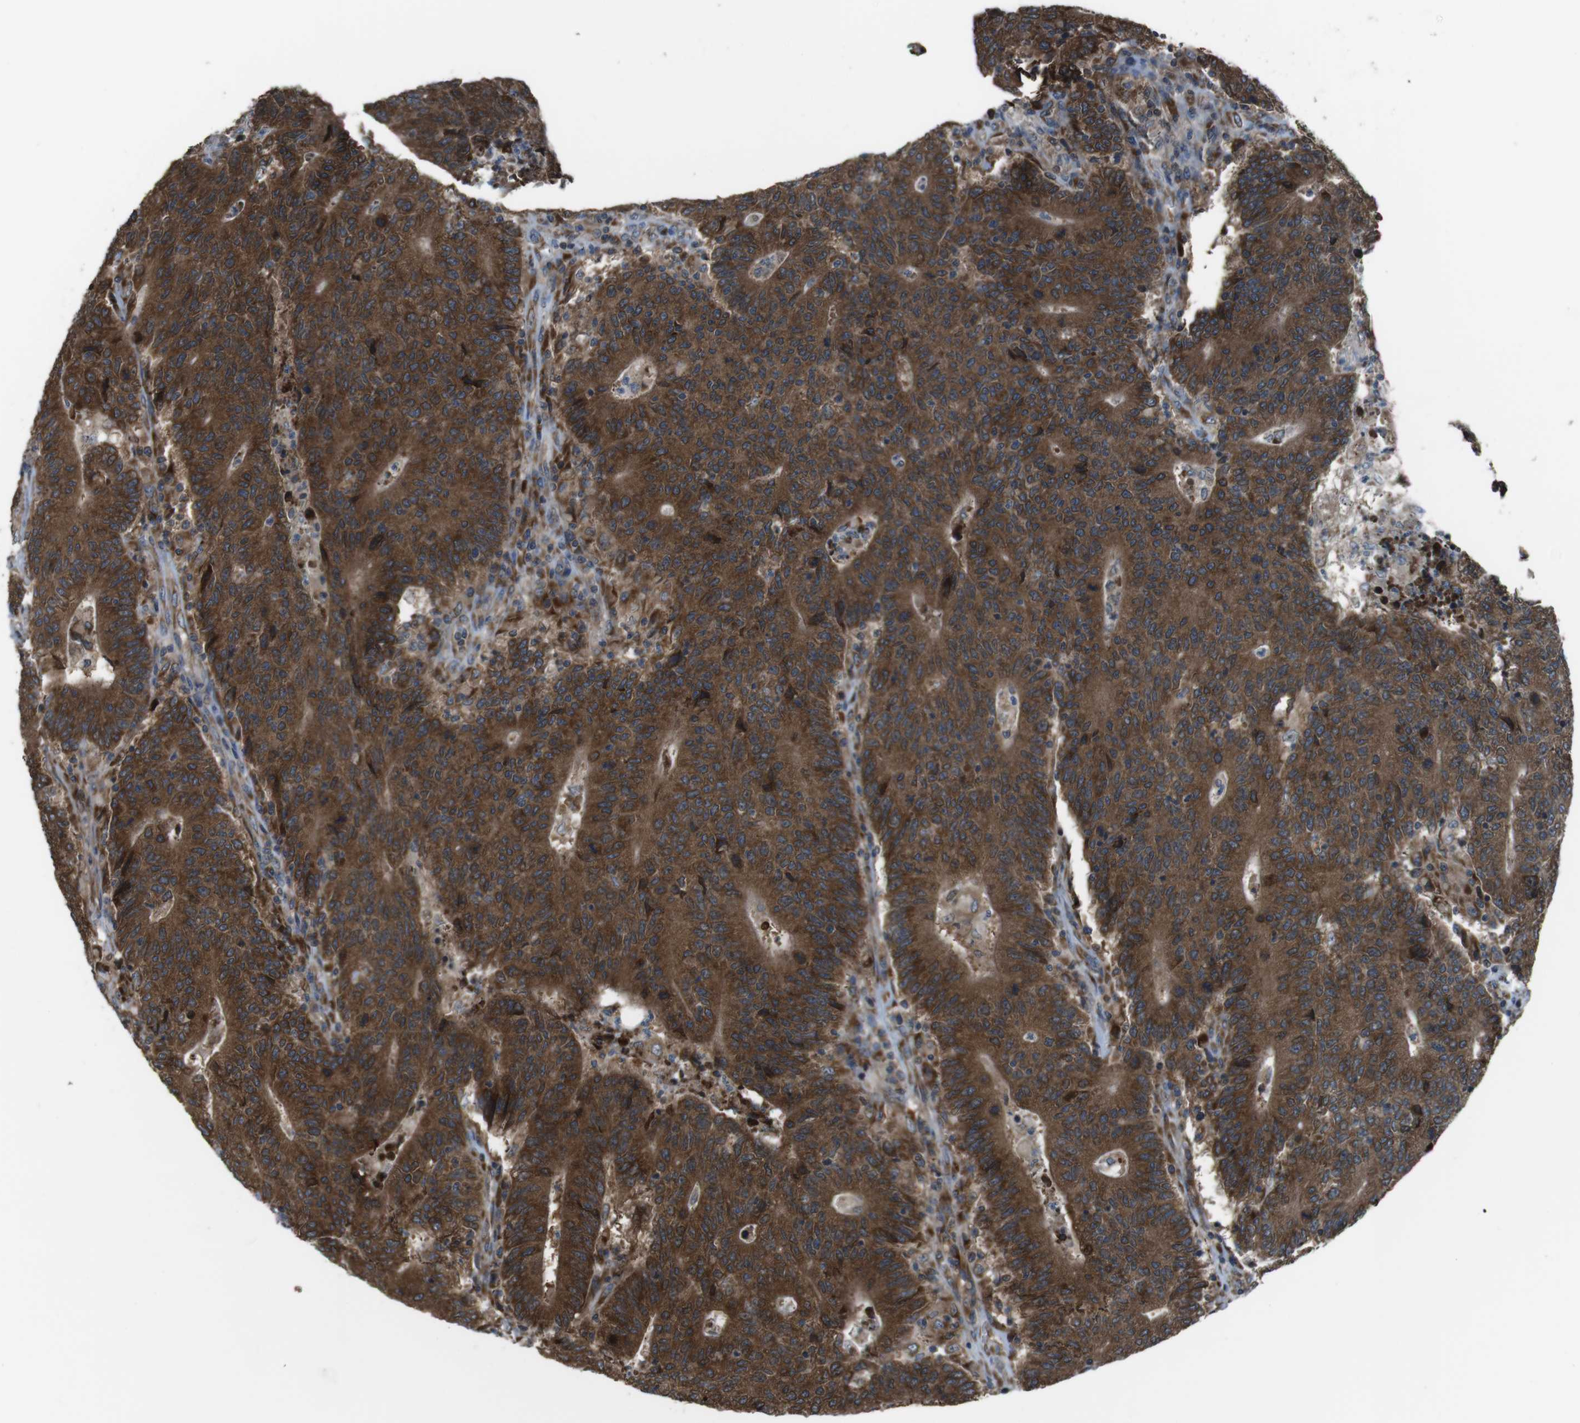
{"staining": {"intensity": "strong", "quantity": ">75%", "location": "cytoplasmic/membranous"}, "tissue": "colorectal cancer", "cell_type": "Tumor cells", "image_type": "cancer", "snomed": [{"axis": "morphology", "description": "Normal tissue, NOS"}, {"axis": "morphology", "description": "Adenocarcinoma, NOS"}, {"axis": "topography", "description": "Colon"}], "caption": "Immunohistochemical staining of human colorectal cancer (adenocarcinoma) displays high levels of strong cytoplasmic/membranous protein positivity in approximately >75% of tumor cells.", "gene": "SSR3", "patient": {"sex": "female", "age": 75}}